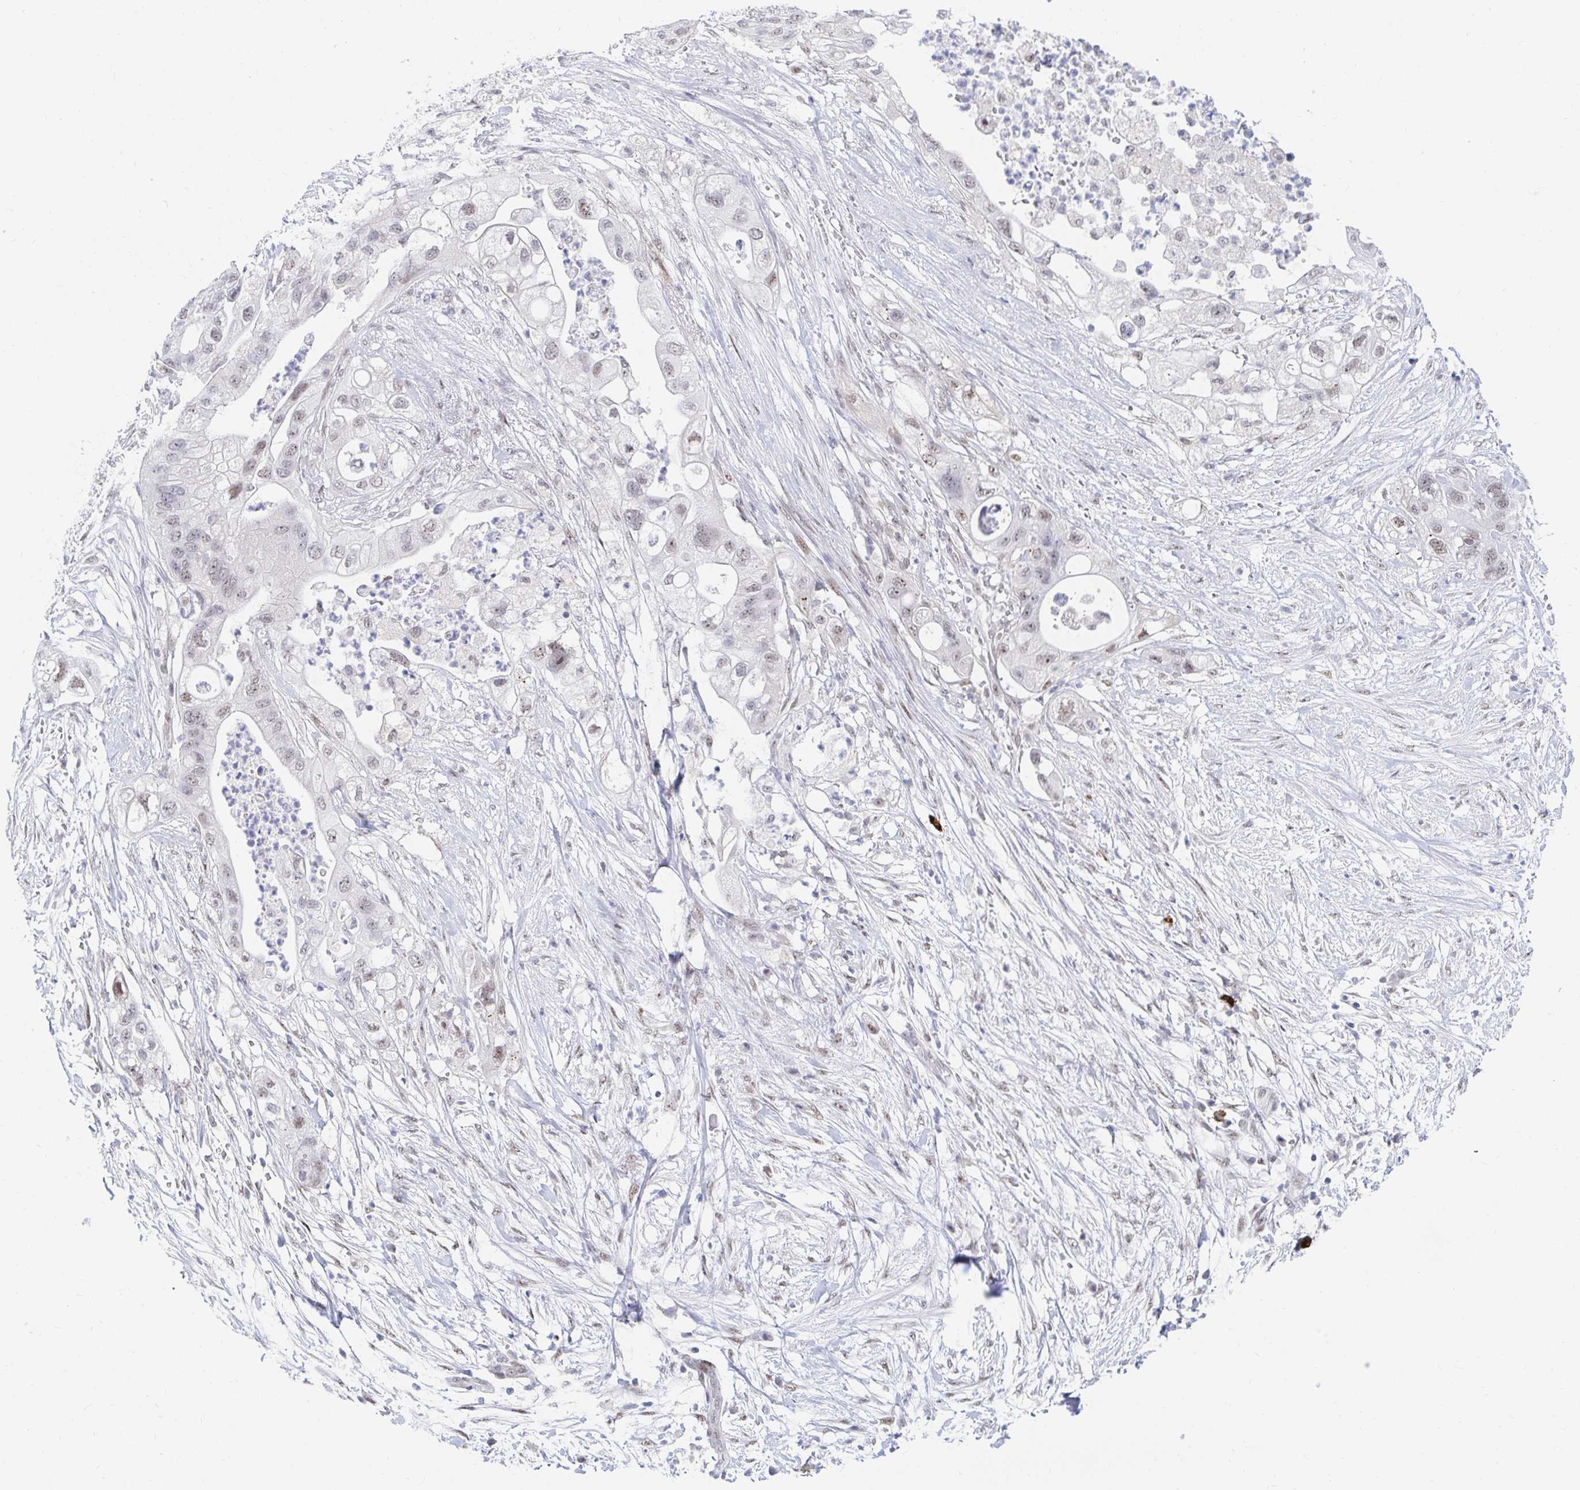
{"staining": {"intensity": "weak", "quantity": "<25%", "location": "nuclear"}, "tissue": "pancreatic cancer", "cell_type": "Tumor cells", "image_type": "cancer", "snomed": [{"axis": "morphology", "description": "Adenocarcinoma, NOS"}, {"axis": "topography", "description": "Pancreas"}], "caption": "Immunohistochemistry micrograph of human pancreatic cancer stained for a protein (brown), which reveals no staining in tumor cells. (DAB (3,3'-diaminobenzidine) immunohistochemistry (IHC) with hematoxylin counter stain).", "gene": "COL28A1", "patient": {"sex": "female", "age": 72}}